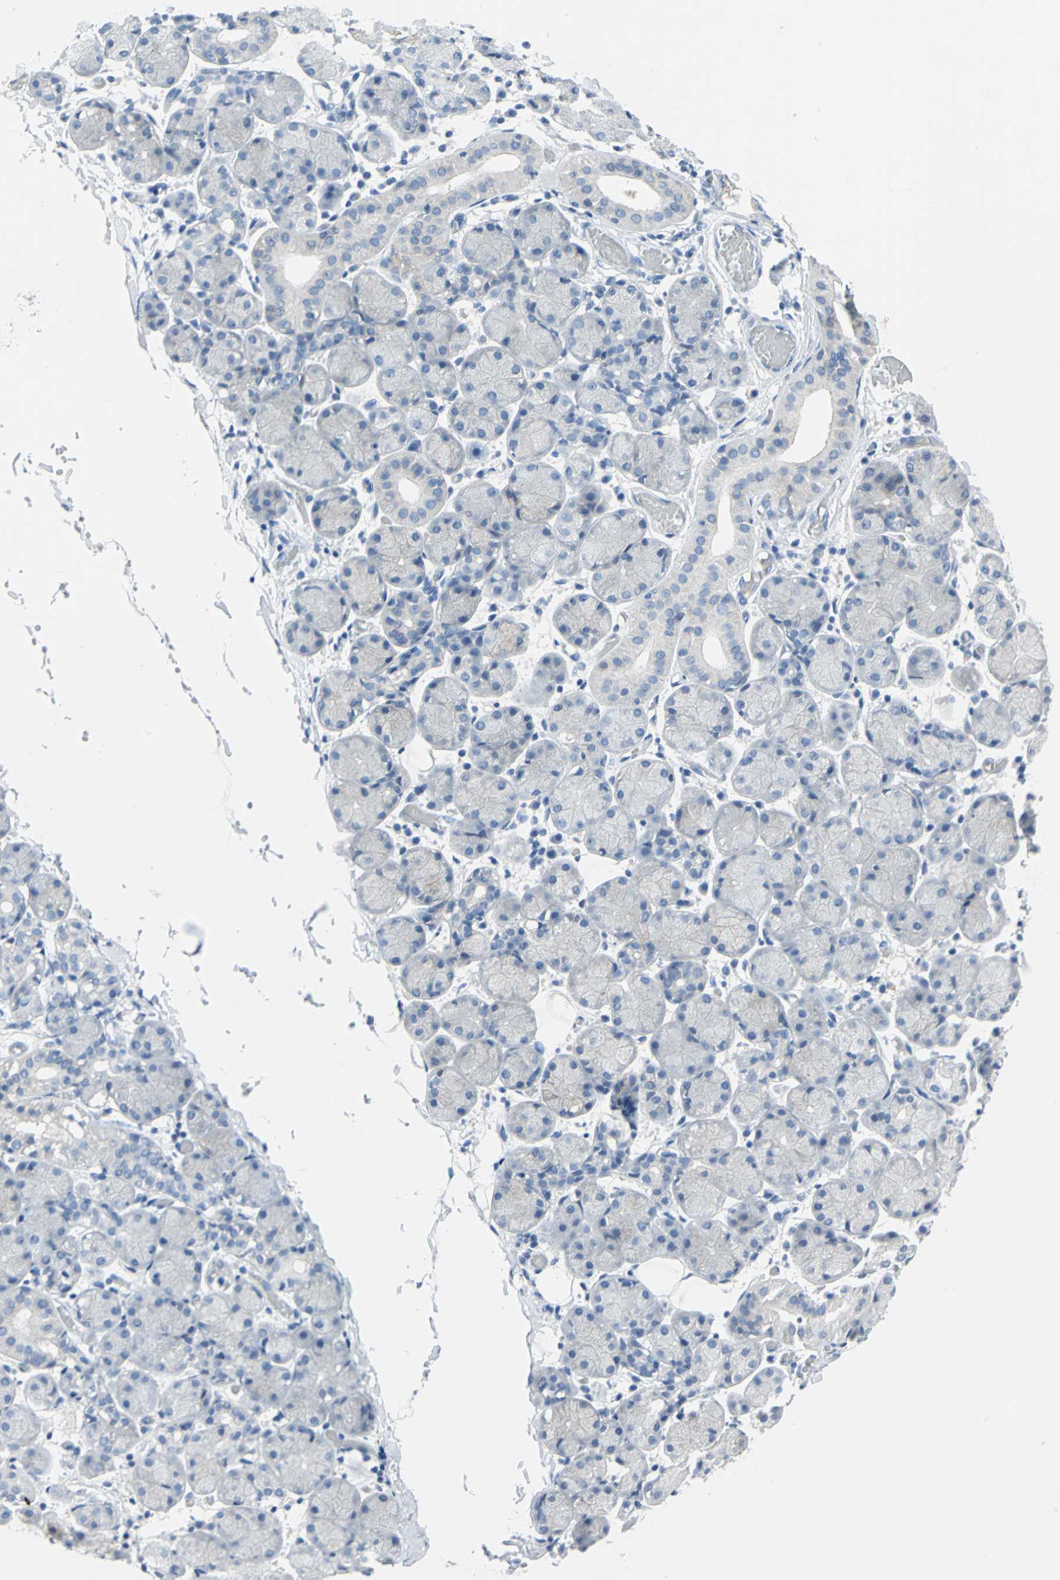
{"staining": {"intensity": "negative", "quantity": "none", "location": "none"}, "tissue": "salivary gland", "cell_type": "Glandular cells", "image_type": "normal", "snomed": [{"axis": "morphology", "description": "Normal tissue, NOS"}, {"axis": "topography", "description": "Salivary gland"}], "caption": "This is an immunohistochemistry (IHC) photomicrograph of benign human salivary gland. There is no positivity in glandular cells.", "gene": "SFN", "patient": {"sex": "female", "age": 24}}